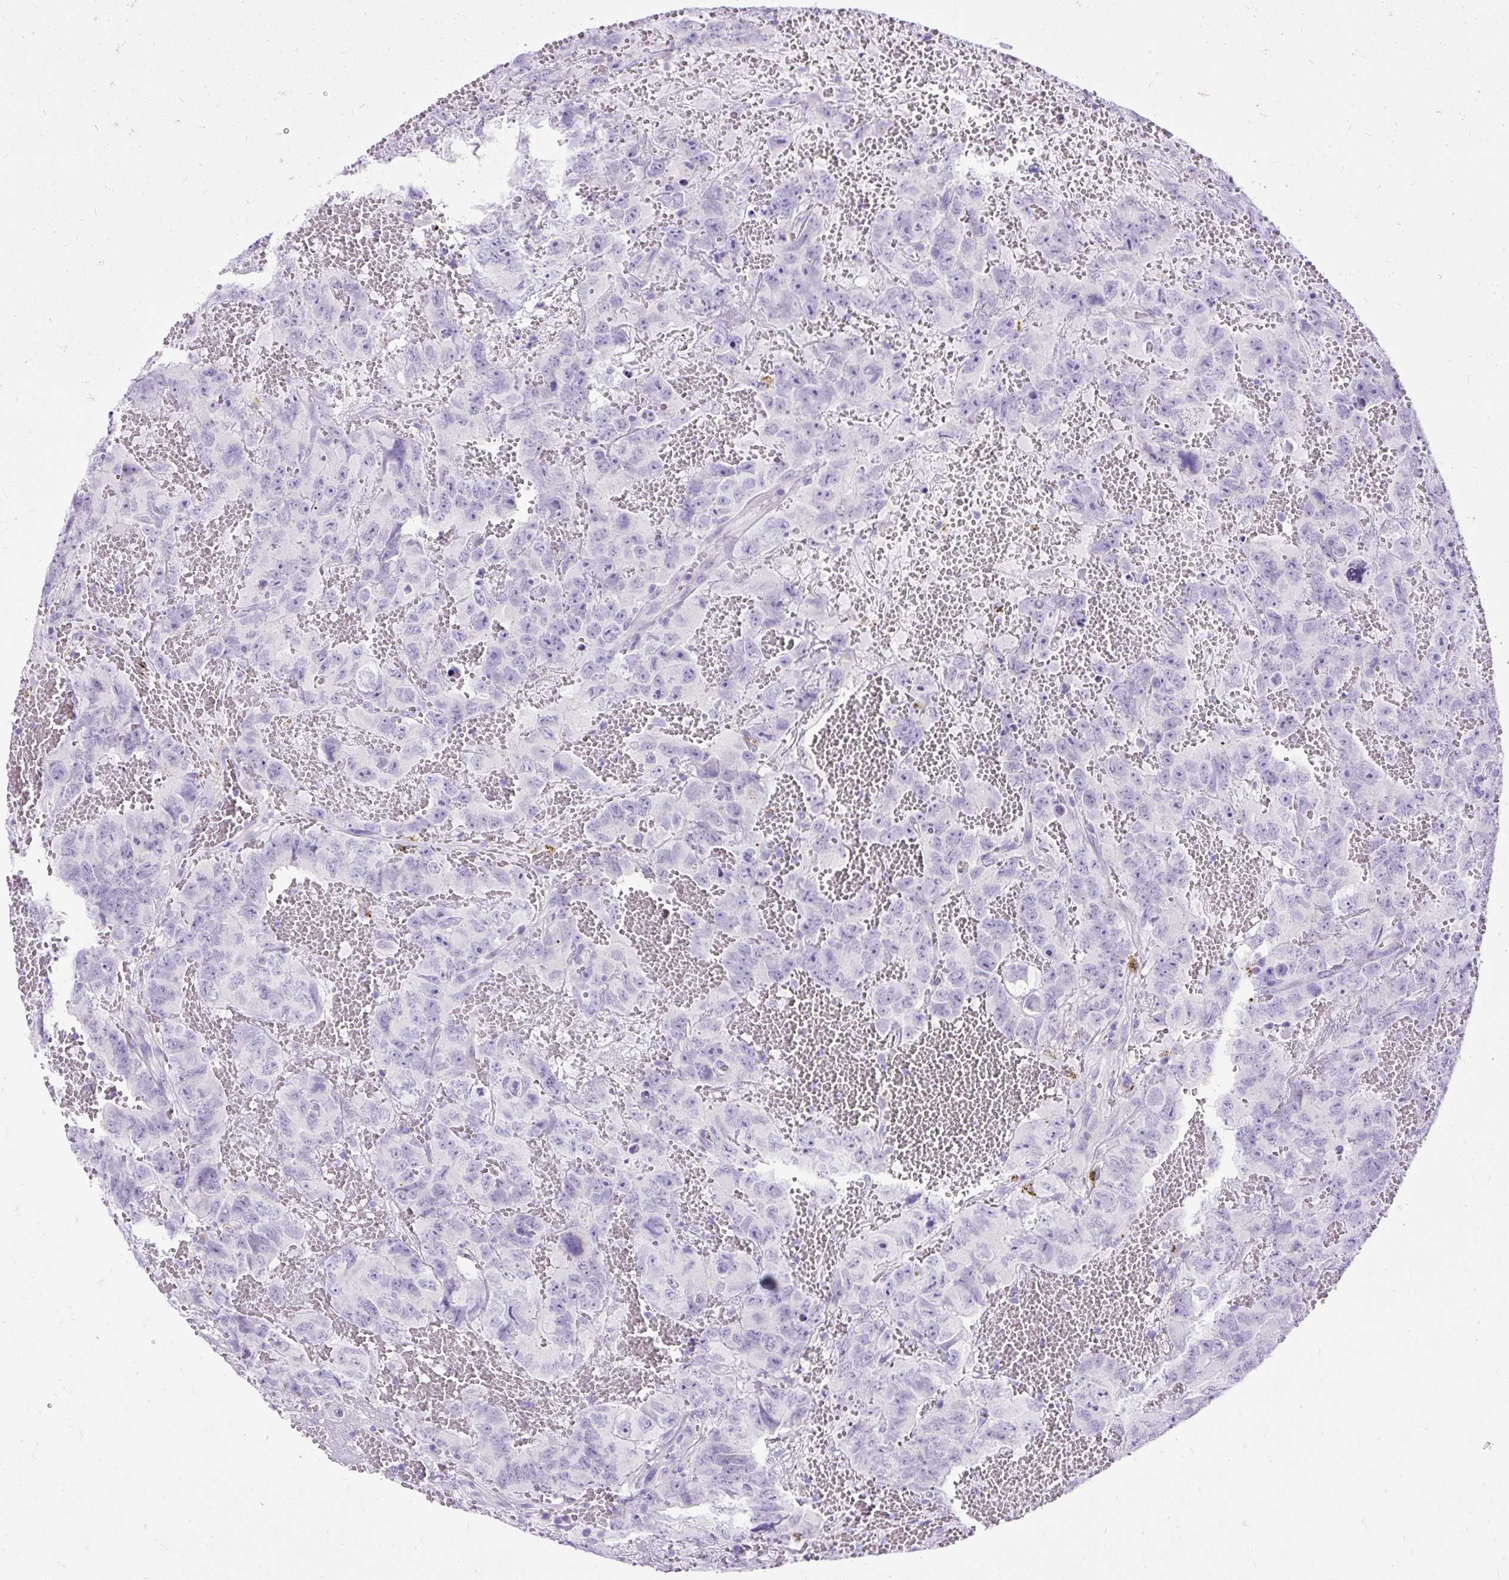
{"staining": {"intensity": "negative", "quantity": "none", "location": "none"}, "tissue": "testis cancer", "cell_type": "Tumor cells", "image_type": "cancer", "snomed": [{"axis": "morphology", "description": "Carcinoma, Embryonal, NOS"}, {"axis": "topography", "description": "Testis"}], "caption": "Protein analysis of testis cancer shows no significant expression in tumor cells.", "gene": "HEY1", "patient": {"sex": "male", "age": 45}}